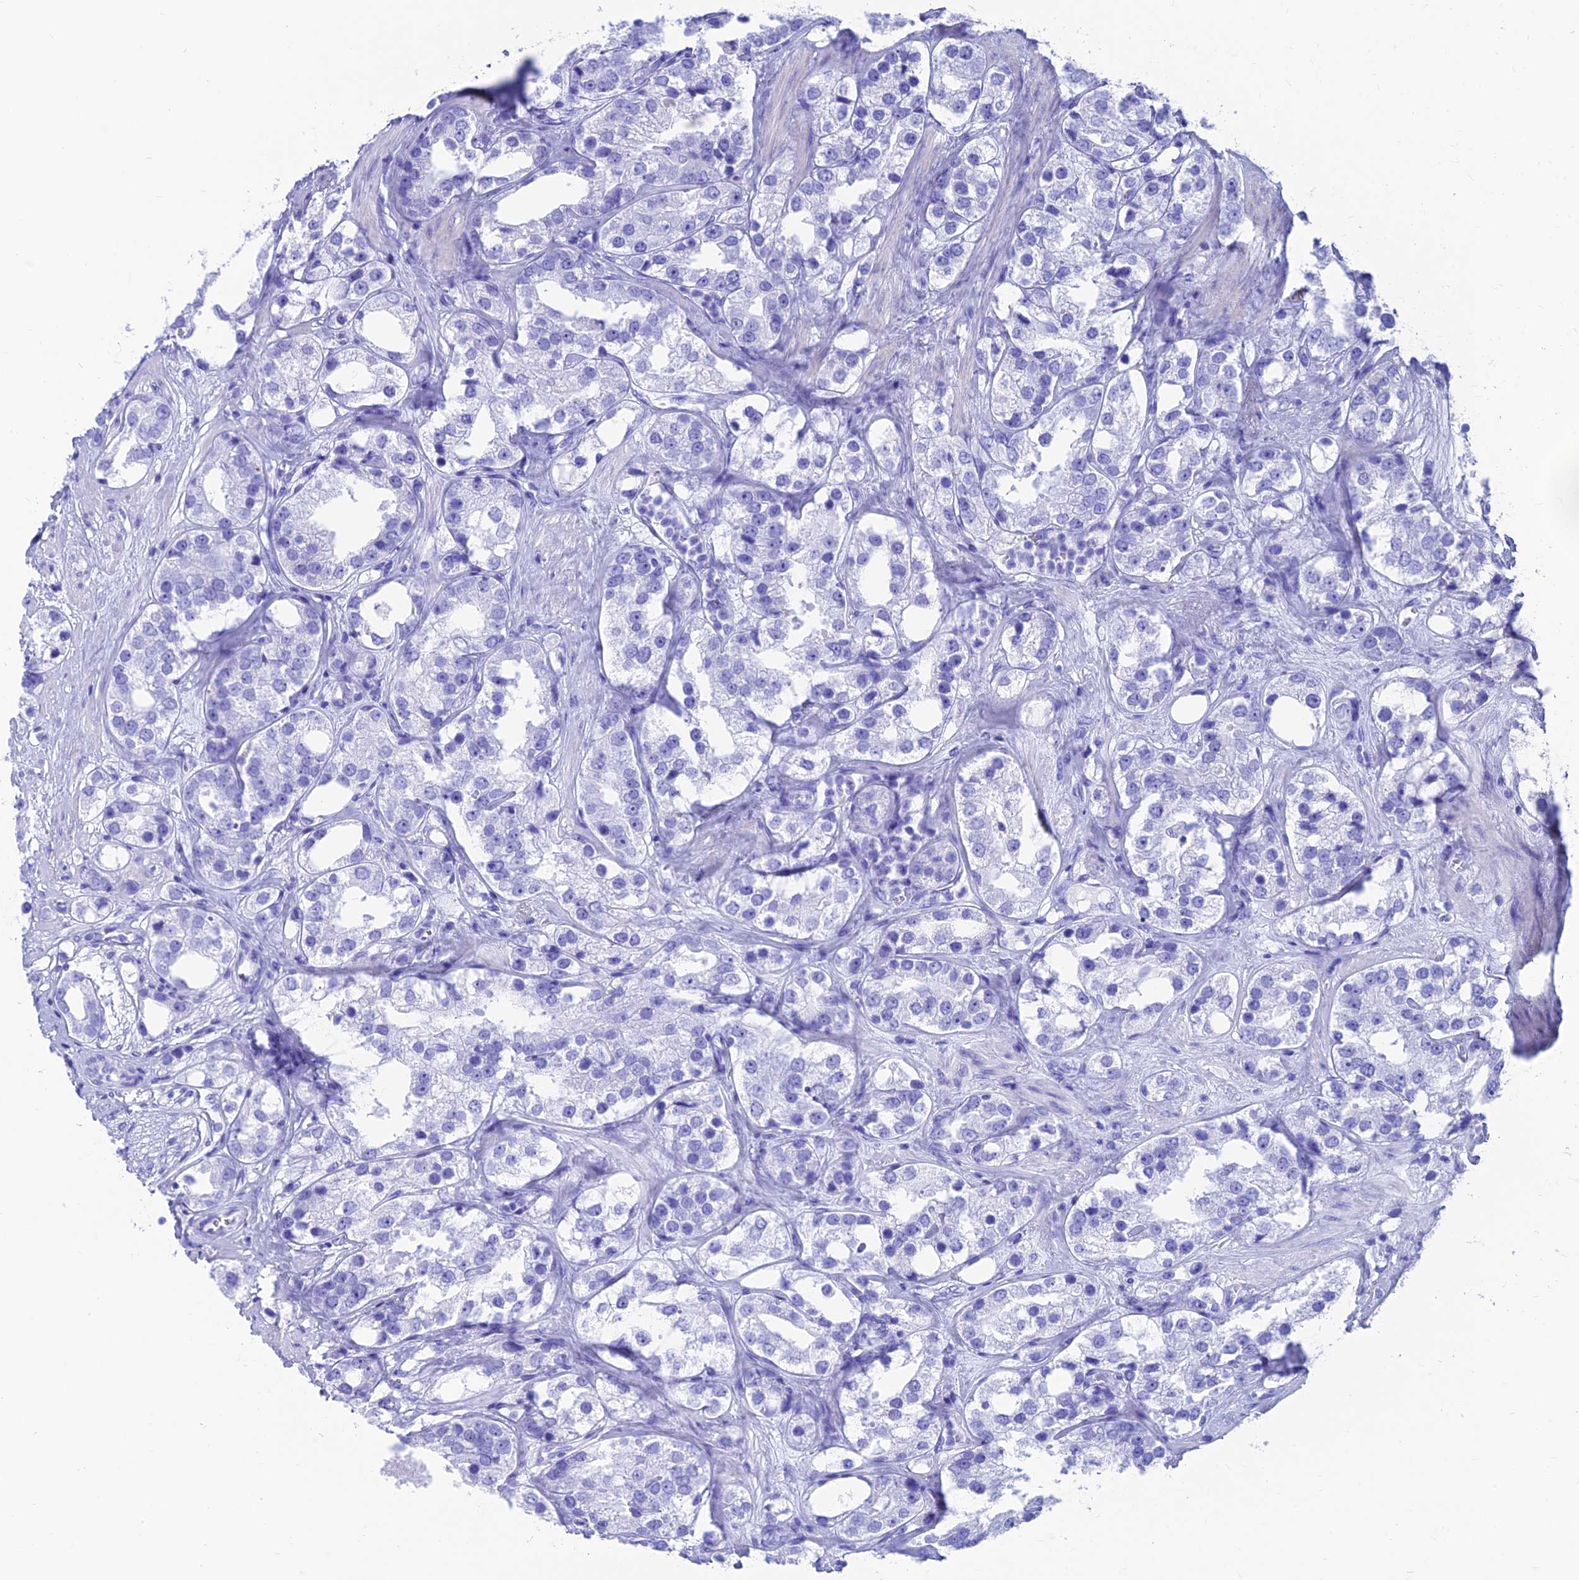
{"staining": {"intensity": "negative", "quantity": "none", "location": "none"}, "tissue": "prostate cancer", "cell_type": "Tumor cells", "image_type": "cancer", "snomed": [{"axis": "morphology", "description": "Adenocarcinoma, NOS"}, {"axis": "topography", "description": "Prostate"}], "caption": "Immunohistochemistry (IHC) micrograph of human prostate adenocarcinoma stained for a protein (brown), which reveals no positivity in tumor cells.", "gene": "GNG11", "patient": {"sex": "male", "age": 79}}